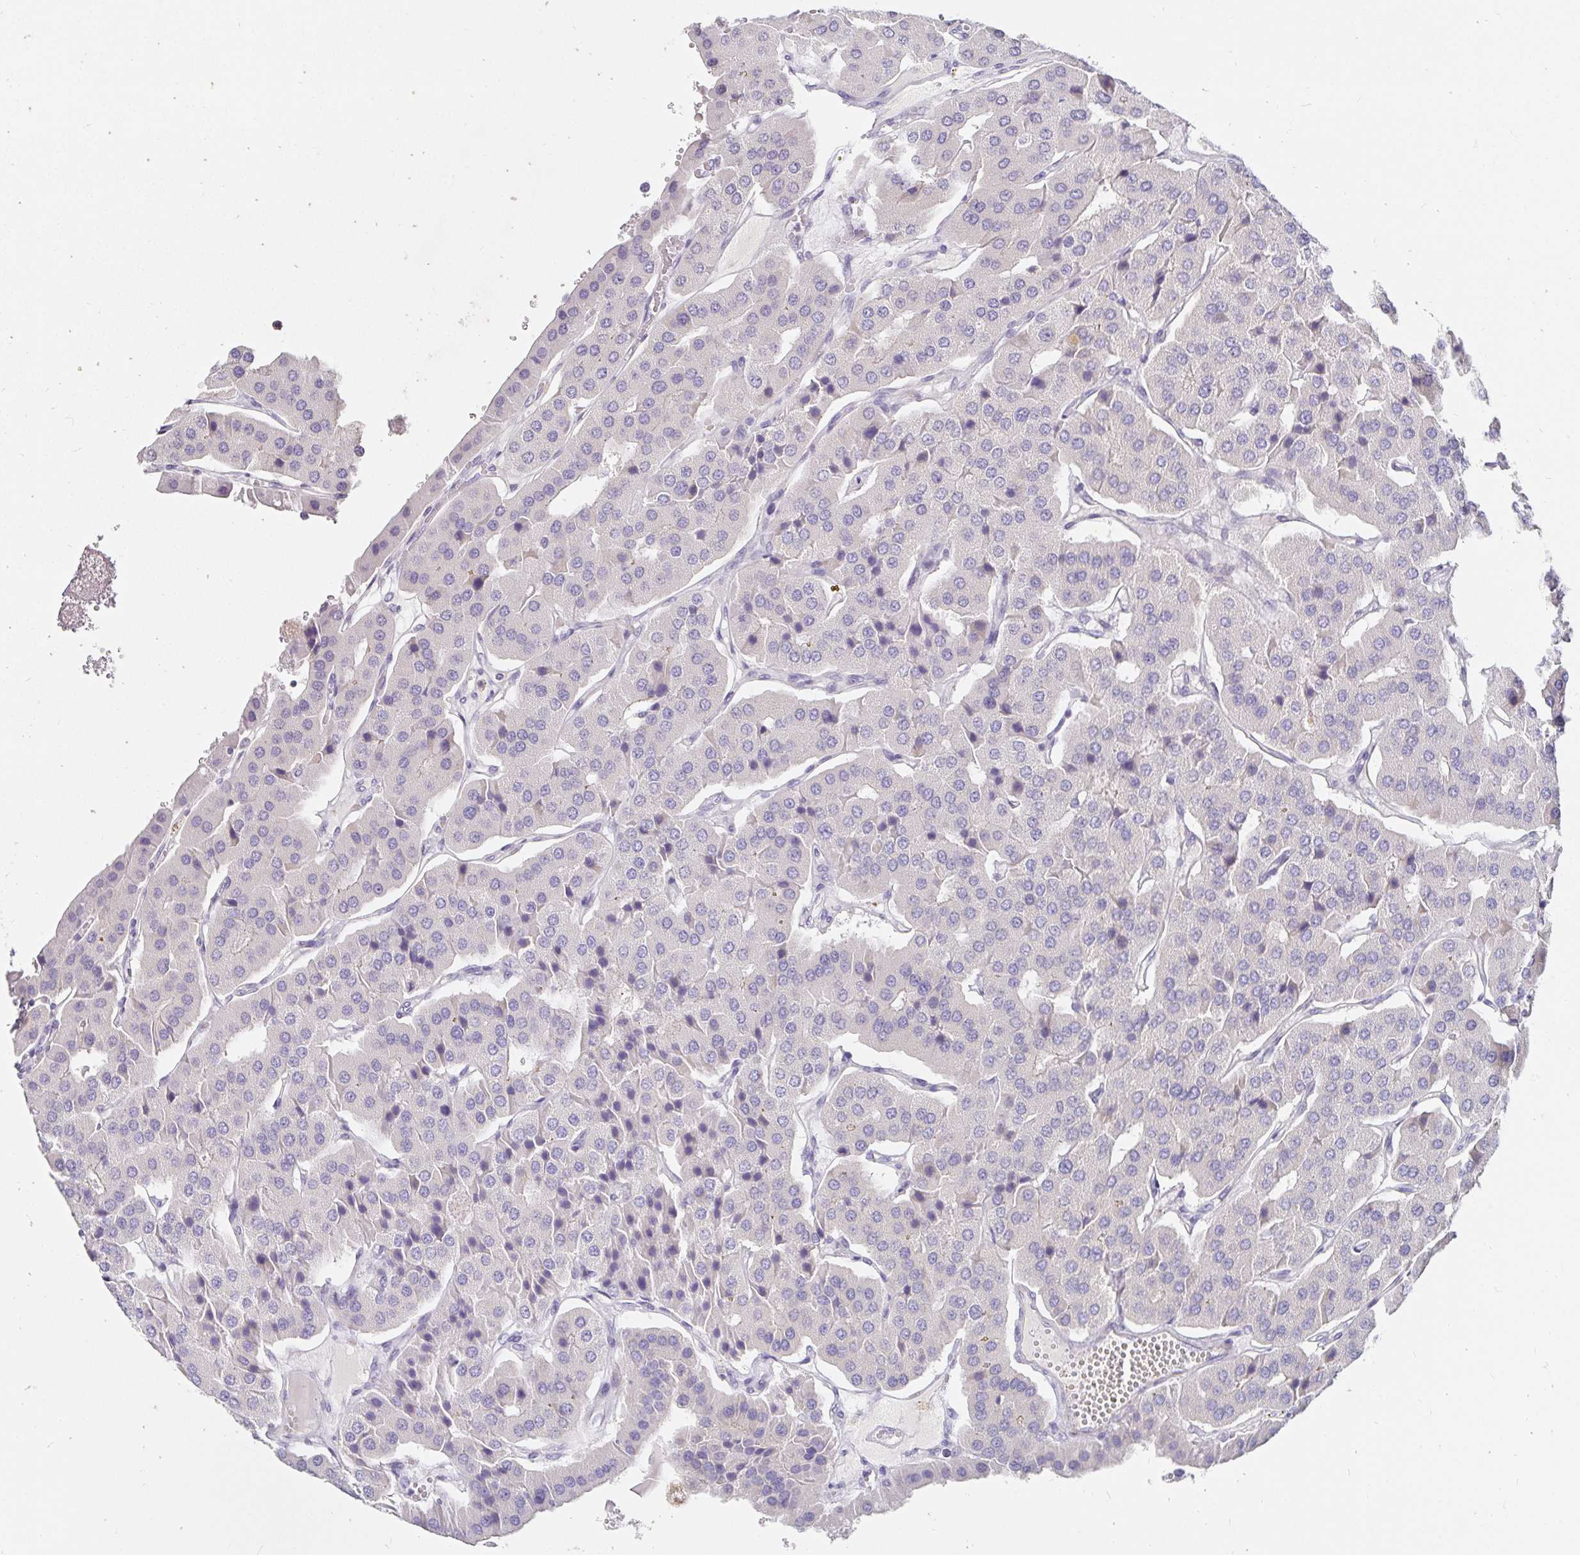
{"staining": {"intensity": "negative", "quantity": "none", "location": "none"}, "tissue": "parathyroid gland", "cell_type": "Glandular cells", "image_type": "normal", "snomed": [{"axis": "morphology", "description": "Normal tissue, NOS"}, {"axis": "morphology", "description": "Adenoma, NOS"}, {"axis": "topography", "description": "Parathyroid gland"}], "caption": "Immunohistochemistry (IHC) histopathology image of benign parathyroid gland: human parathyroid gland stained with DAB reveals no significant protein expression in glandular cells.", "gene": "PDX1", "patient": {"sex": "female", "age": 86}}